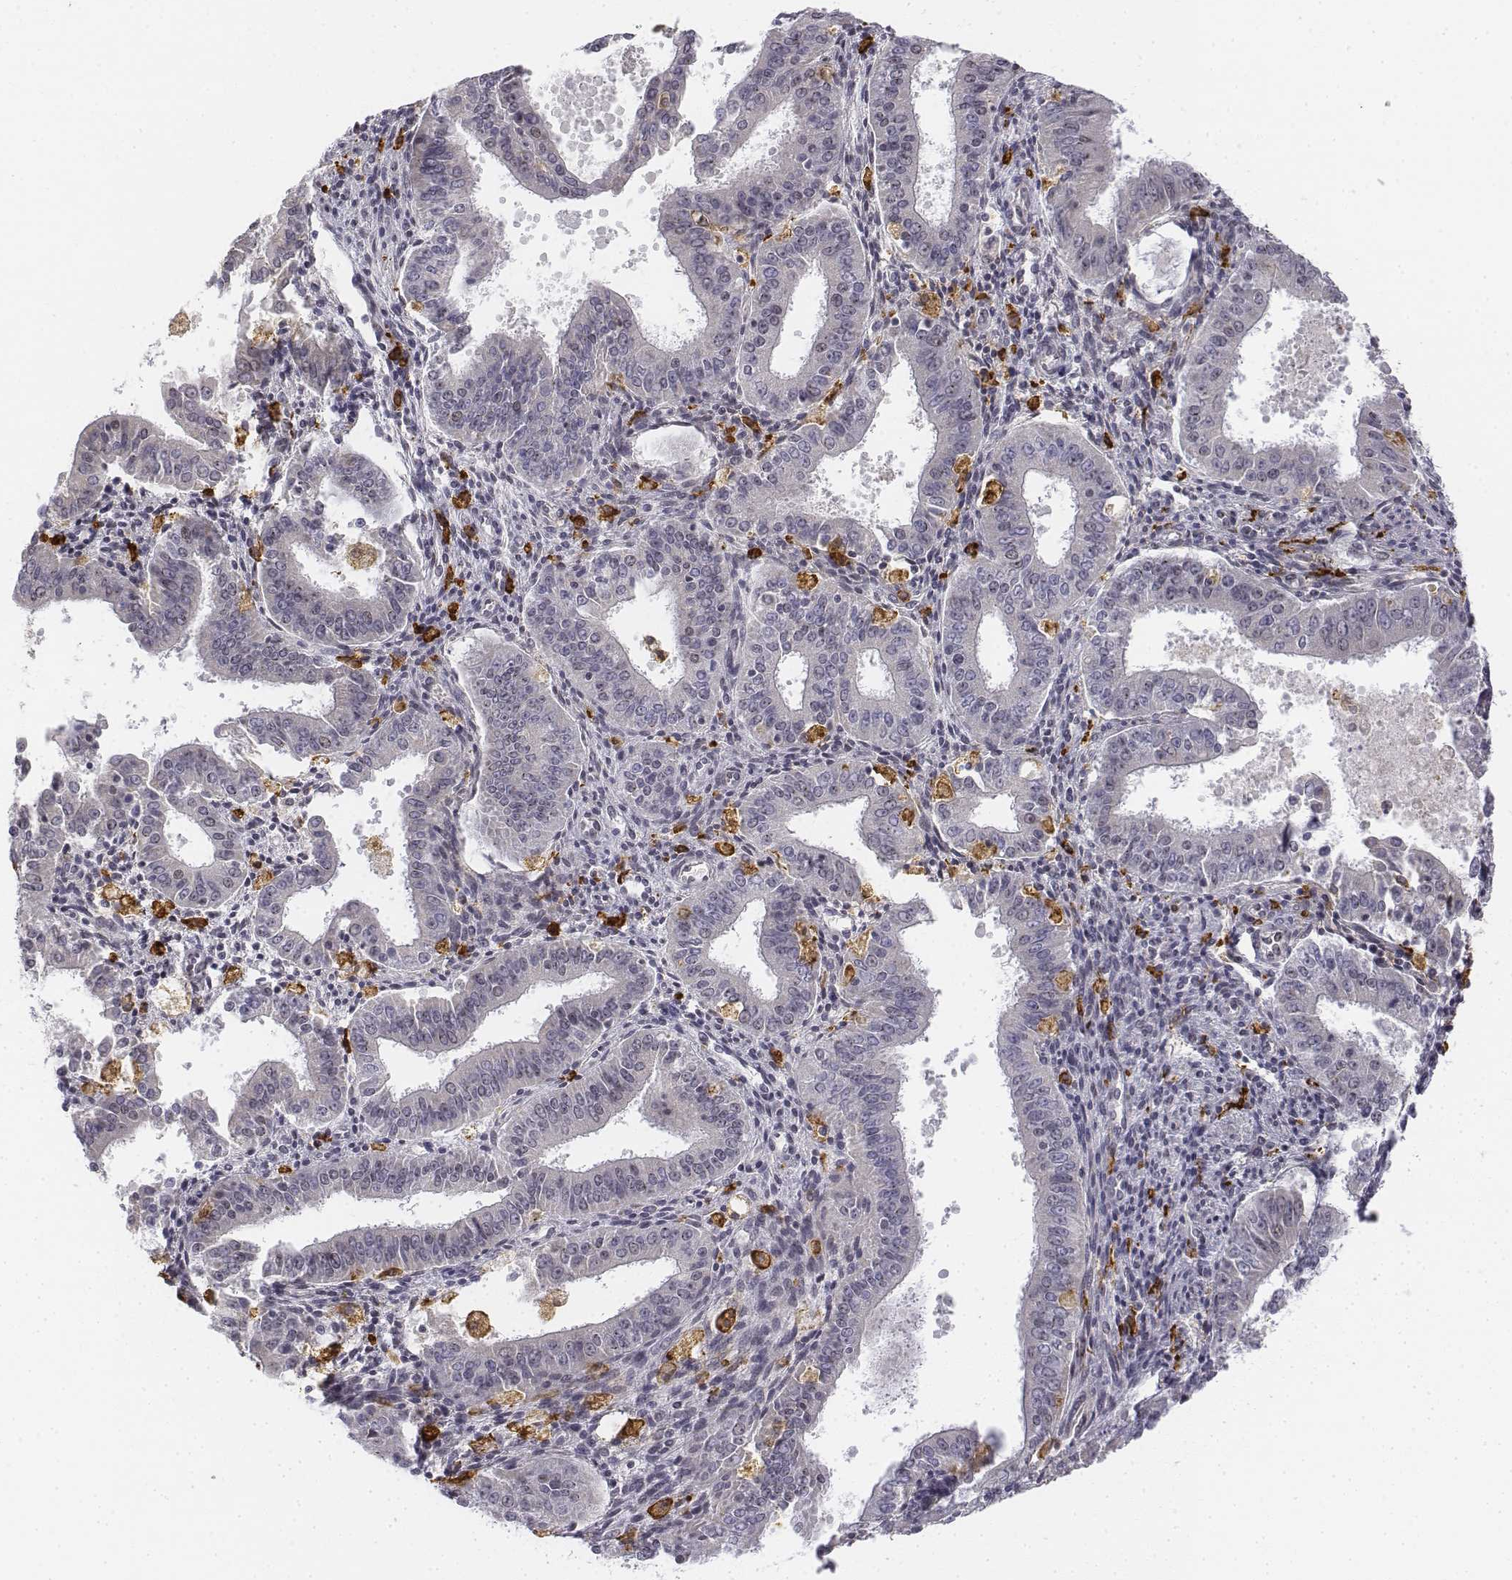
{"staining": {"intensity": "negative", "quantity": "none", "location": "none"}, "tissue": "ovarian cancer", "cell_type": "Tumor cells", "image_type": "cancer", "snomed": [{"axis": "morphology", "description": "Carcinoma, endometroid"}, {"axis": "topography", "description": "Ovary"}], "caption": "IHC of human ovarian cancer (endometroid carcinoma) displays no positivity in tumor cells.", "gene": "CD14", "patient": {"sex": "female", "age": 42}}